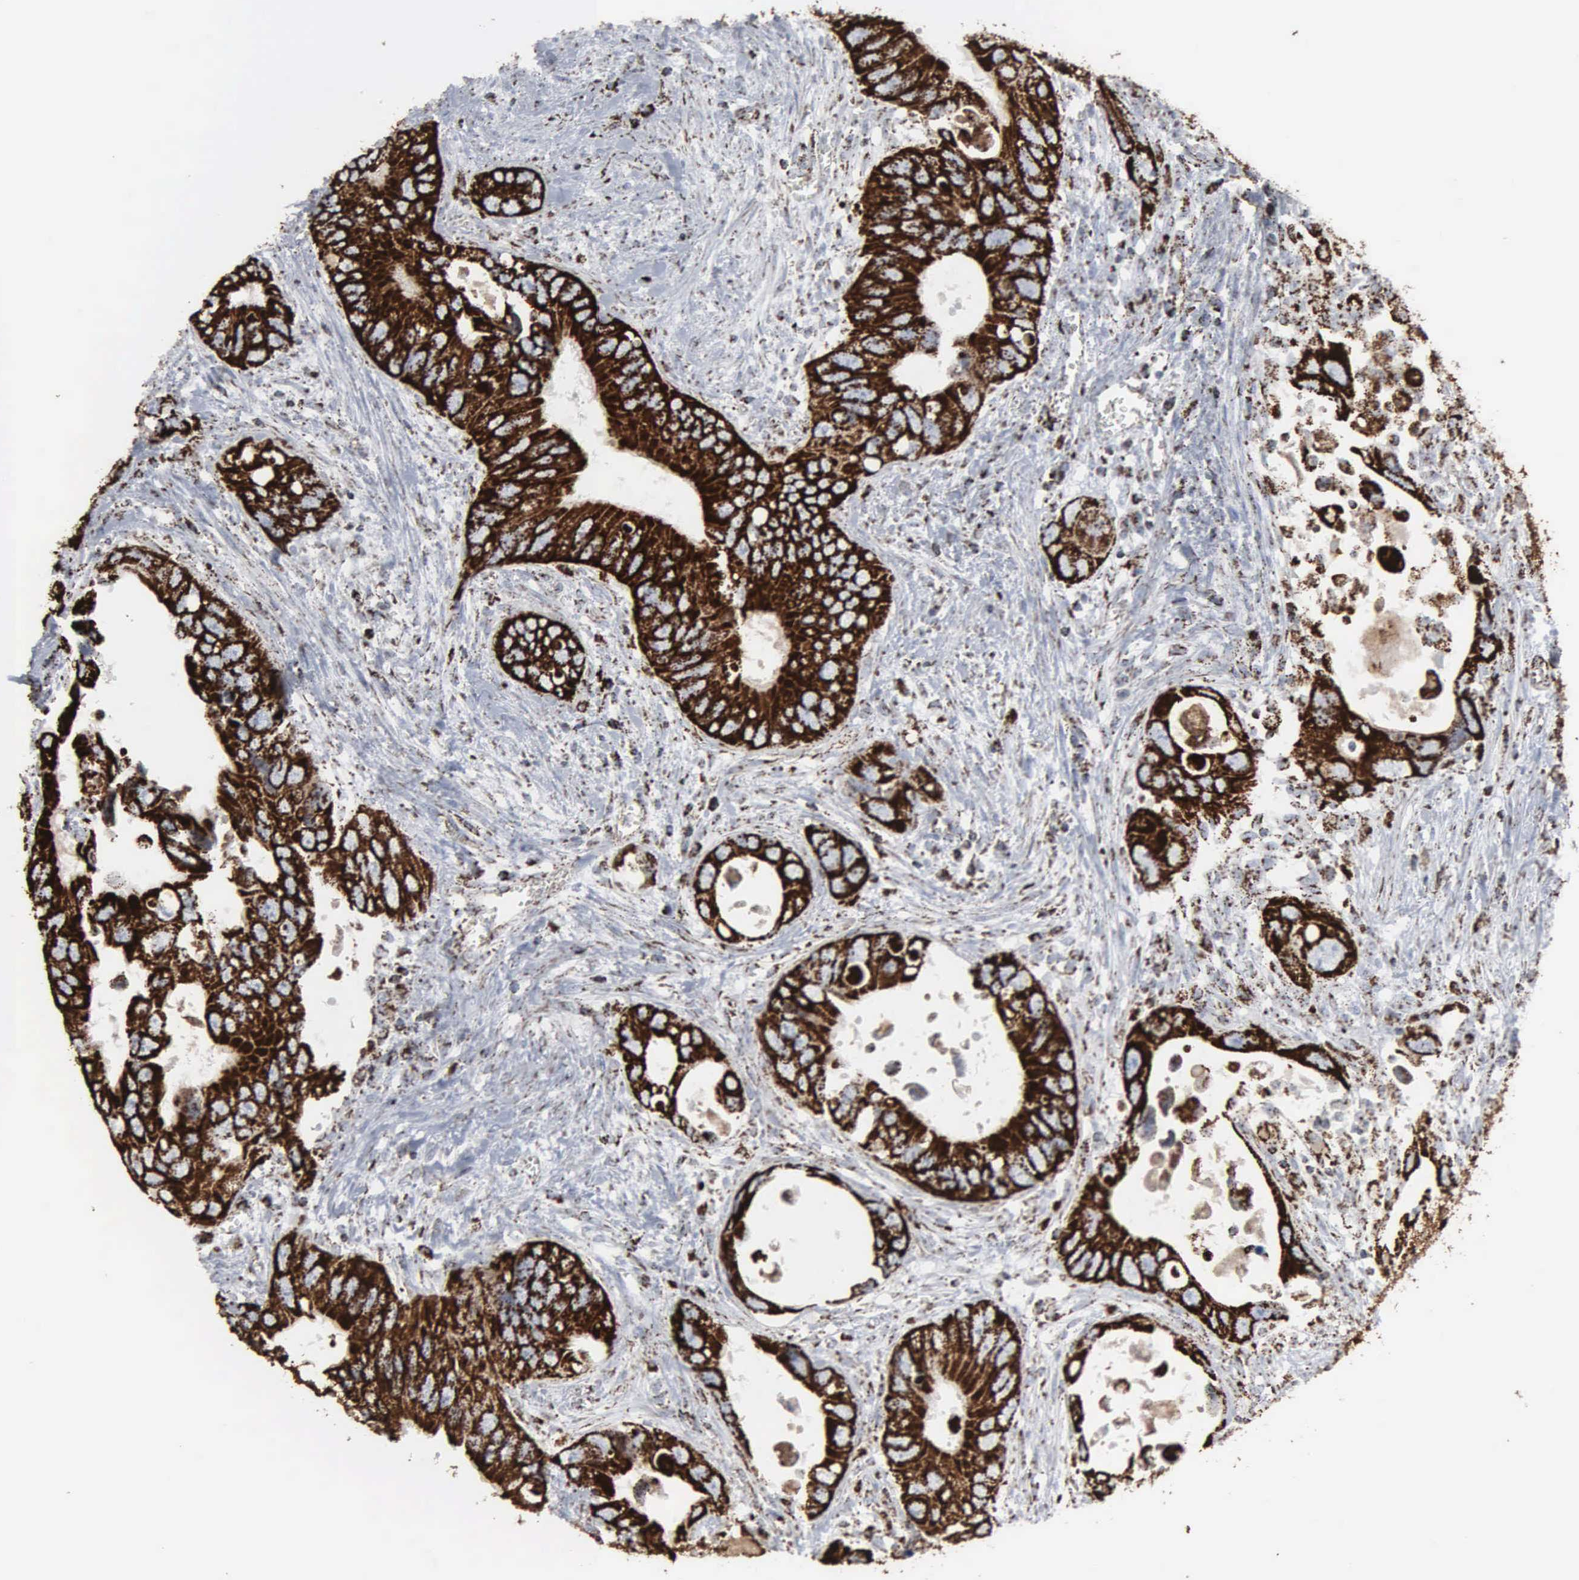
{"staining": {"intensity": "strong", "quantity": ">75%", "location": "cytoplasmic/membranous"}, "tissue": "colorectal cancer", "cell_type": "Tumor cells", "image_type": "cancer", "snomed": [{"axis": "morphology", "description": "Adenocarcinoma, NOS"}, {"axis": "topography", "description": "Rectum"}], "caption": "Brown immunohistochemical staining in human colorectal cancer (adenocarcinoma) shows strong cytoplasmic/membranous staining in about >75% of tumor cells. (Stains: DAB in brown, nuclei in blue, Microscopy: brightfield microscopy at high magnification).", "gene": "HSPA9", "patient": {"sex": "male", "age": 70}}